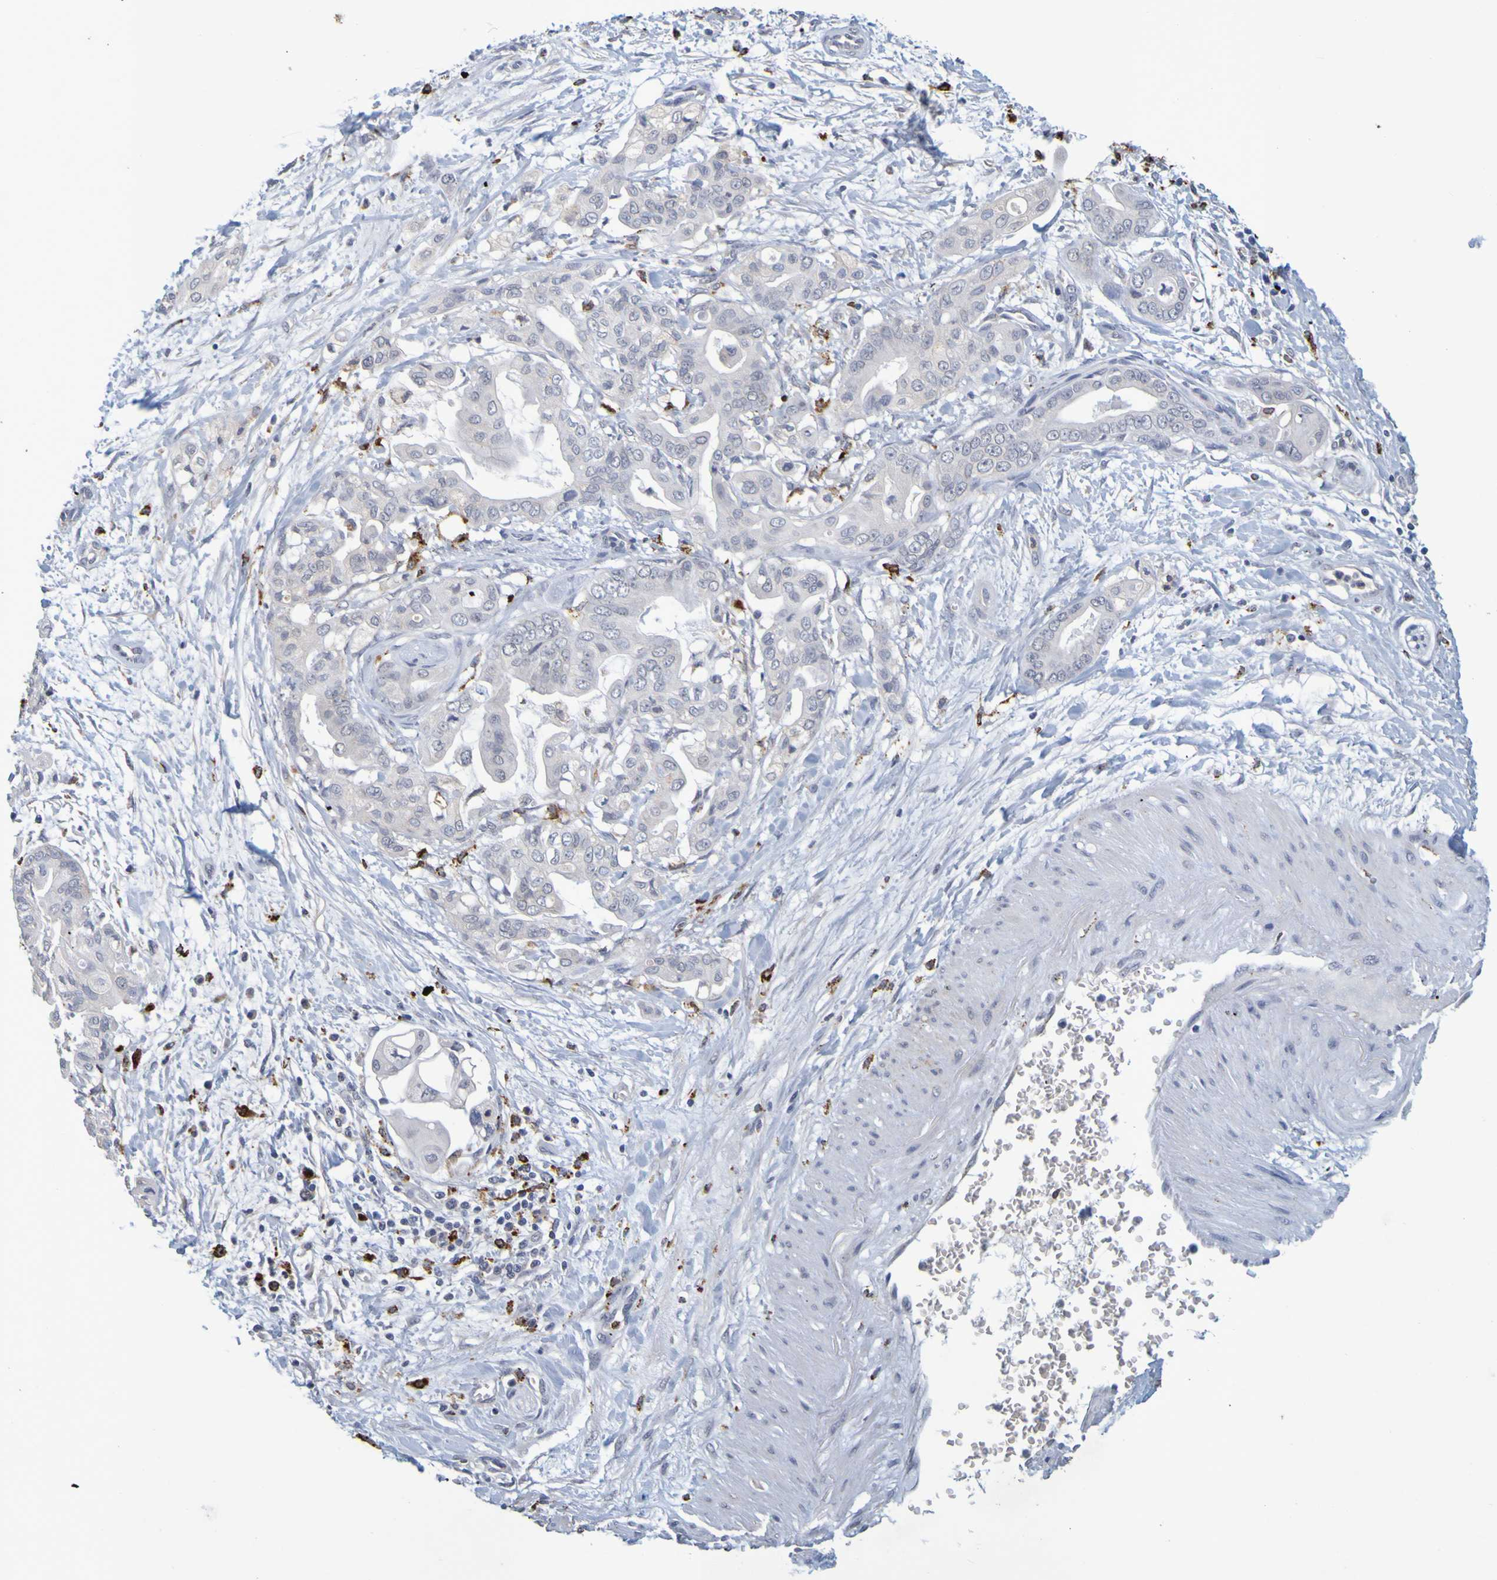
{"staining": {"intensity": "negative", "quantity": "none", "location": "none"}, "tissue": "pancreatic cancer", "cell_type": "Tumor cells", "image_type": "cancer", "snomed": [{"axis": "morphology", "description": "Adenocarcinoma, NOS"}, {"axis": "topography", "description": "Pancreas"}], "caption": "This is an immunohistochemistry image of human adenocarcinoma (pancreatic). There is no staining in tumor cells.", "gene": "TPH1", "patient": {"sex": "female", "age": 75}}